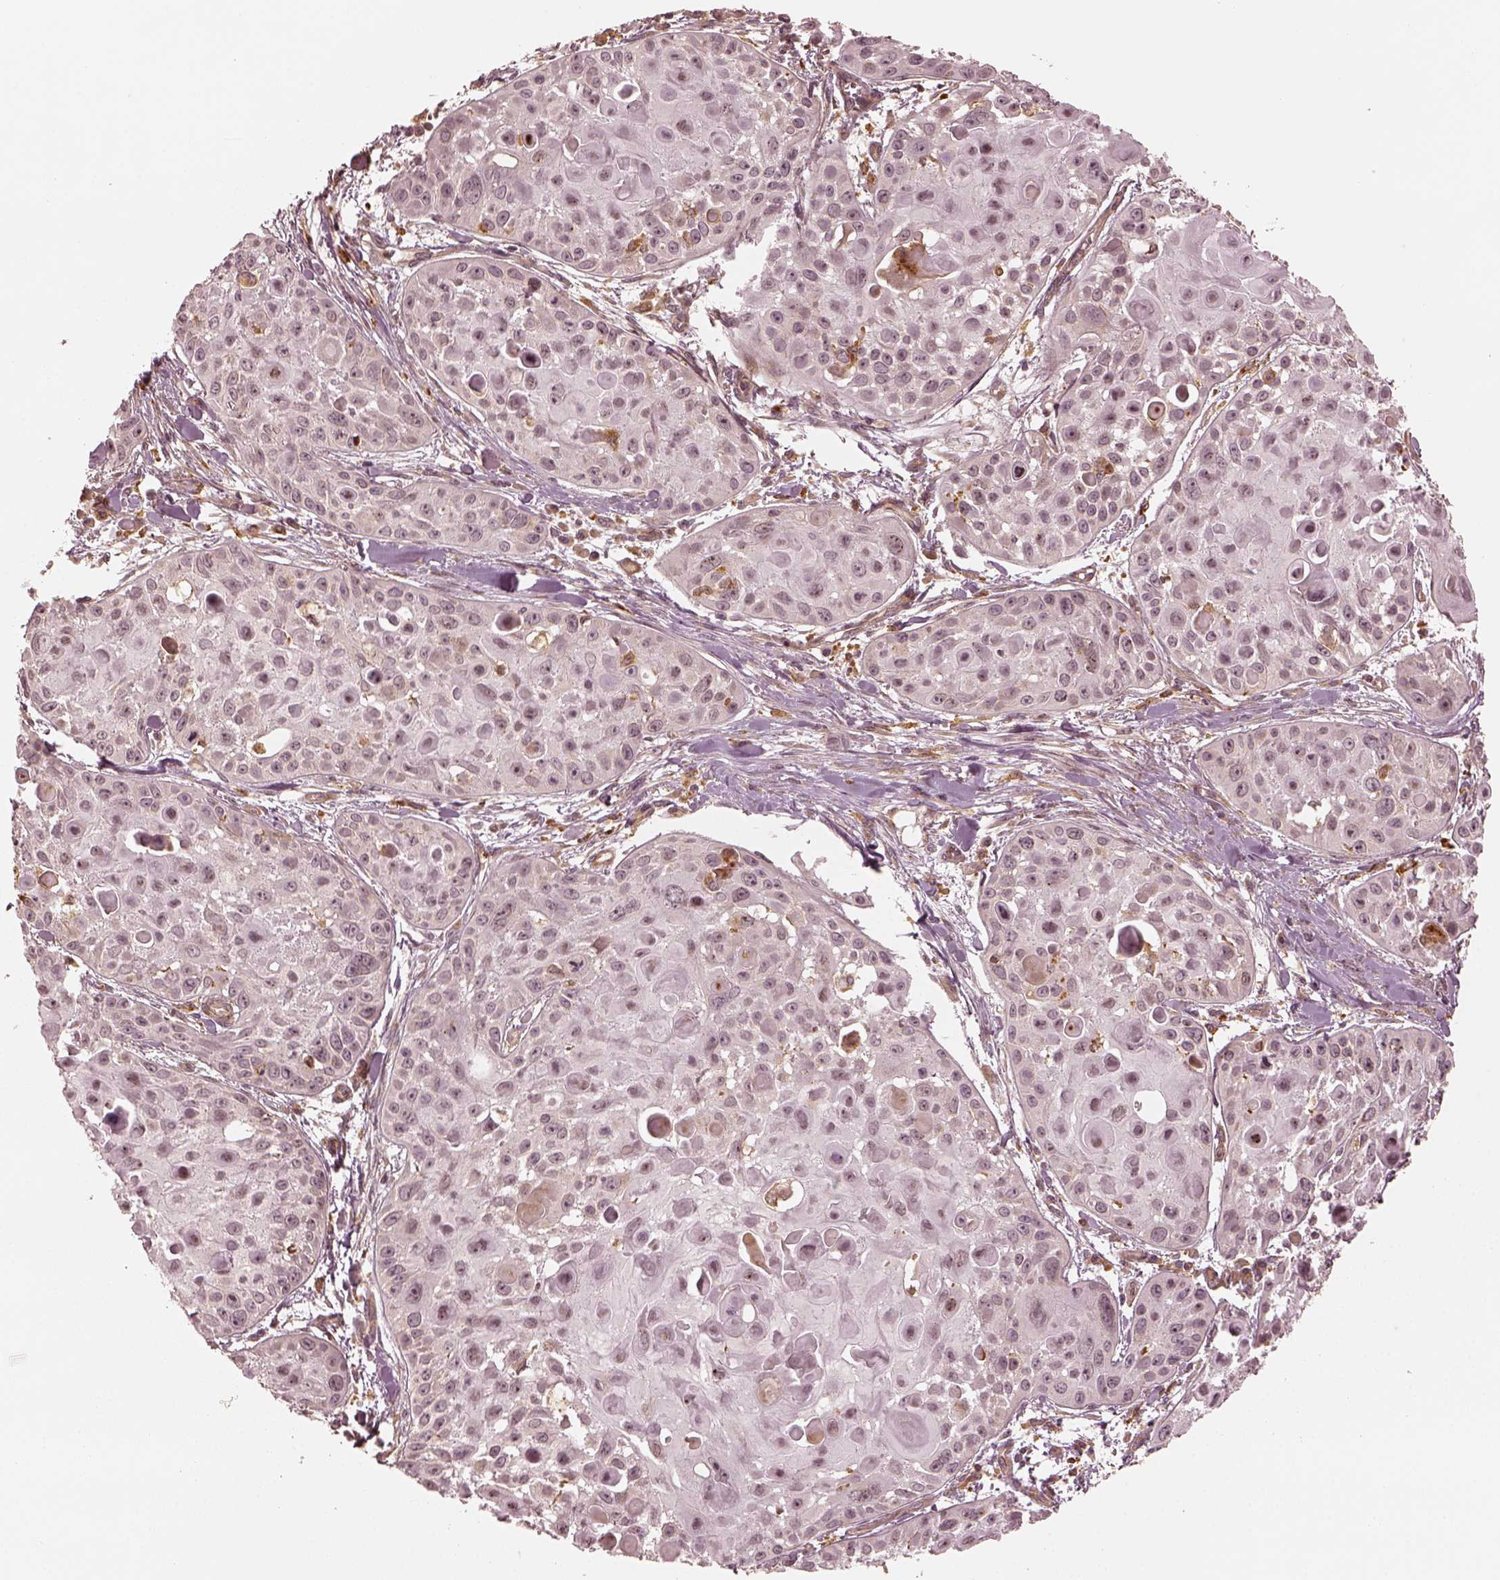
{"staining": {"intensity": "weak", "quantity": "<25%", "location": "cytoplasmic/membranous"}, "tissue": "skin cancer", "cell_type": "Tumor cells", "image_type": "cancer", "snomed": [{"axis": "morphology", "description": "Squamous cell carcinoma, NOS"}, {"axis": "topography", "description": "Skin"}, {"axis": "topography", "description": "Anal"}], "caption": "Squamous cell carcinoma (skin) was stained to show a protein in brown. There is no significant positivity in tumor cells.", "gene": "SLC12A9", "patient": {"sex": "female", "age": 75}}